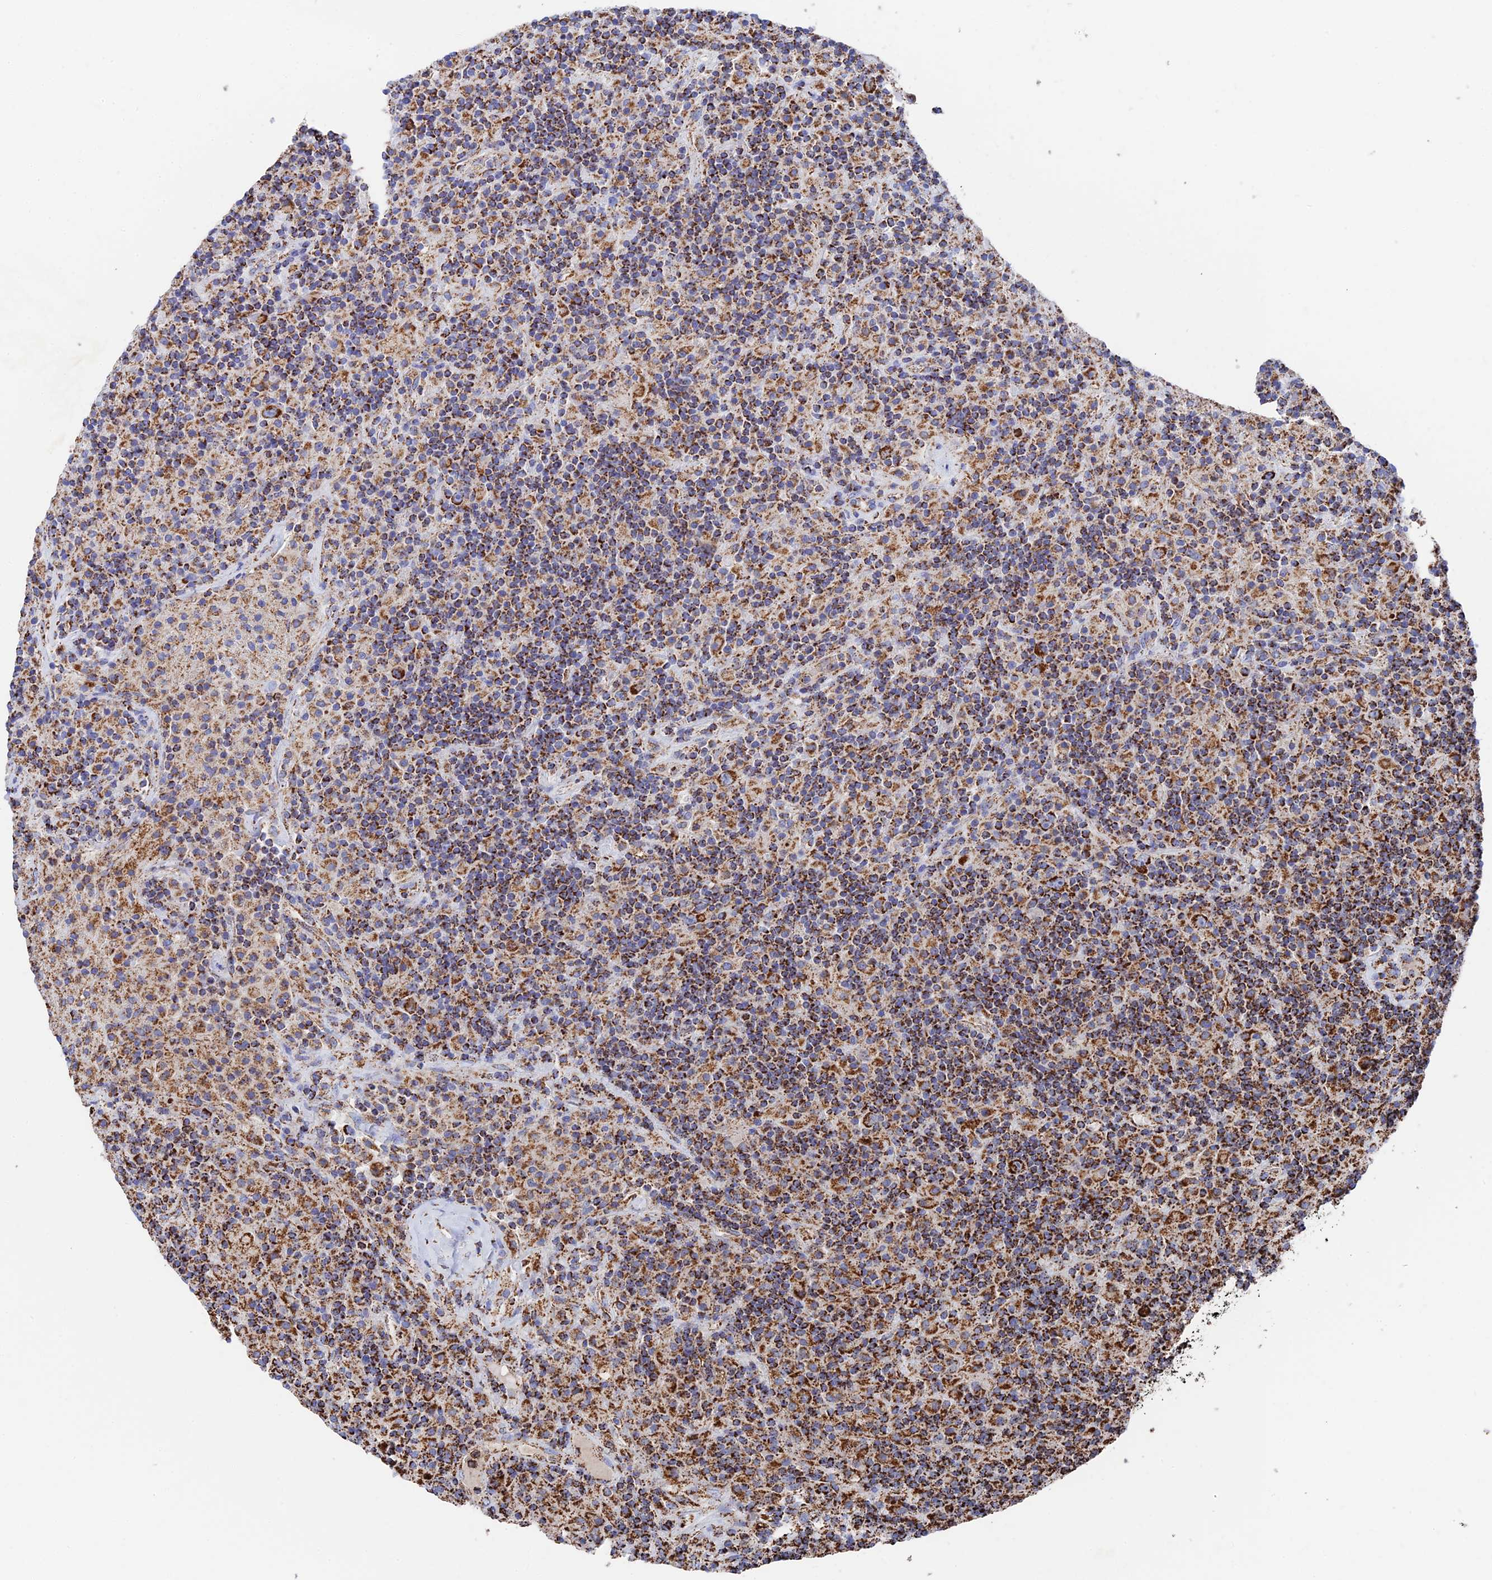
{"staining": {"intensity": "strong", "quantity": ">75%", "location": "cytoplasmic/membranous"}, "tissue": "lymphoma", "cell_type": "Tumor cells", "image_type": "cancer", "snomed": [{"axis": "morphology", "description": "Hodgkin's disease, NOS"}, {"axis": "topography", "description": "Lymph node"}], "caption": "Protein expression analysis of human lymphoma reveals strong cytoplasmic/membranous positivity in about >75% of tumor cells.", "gene": "HAUS8", "patient": {"sex": "male", "age": 70}}